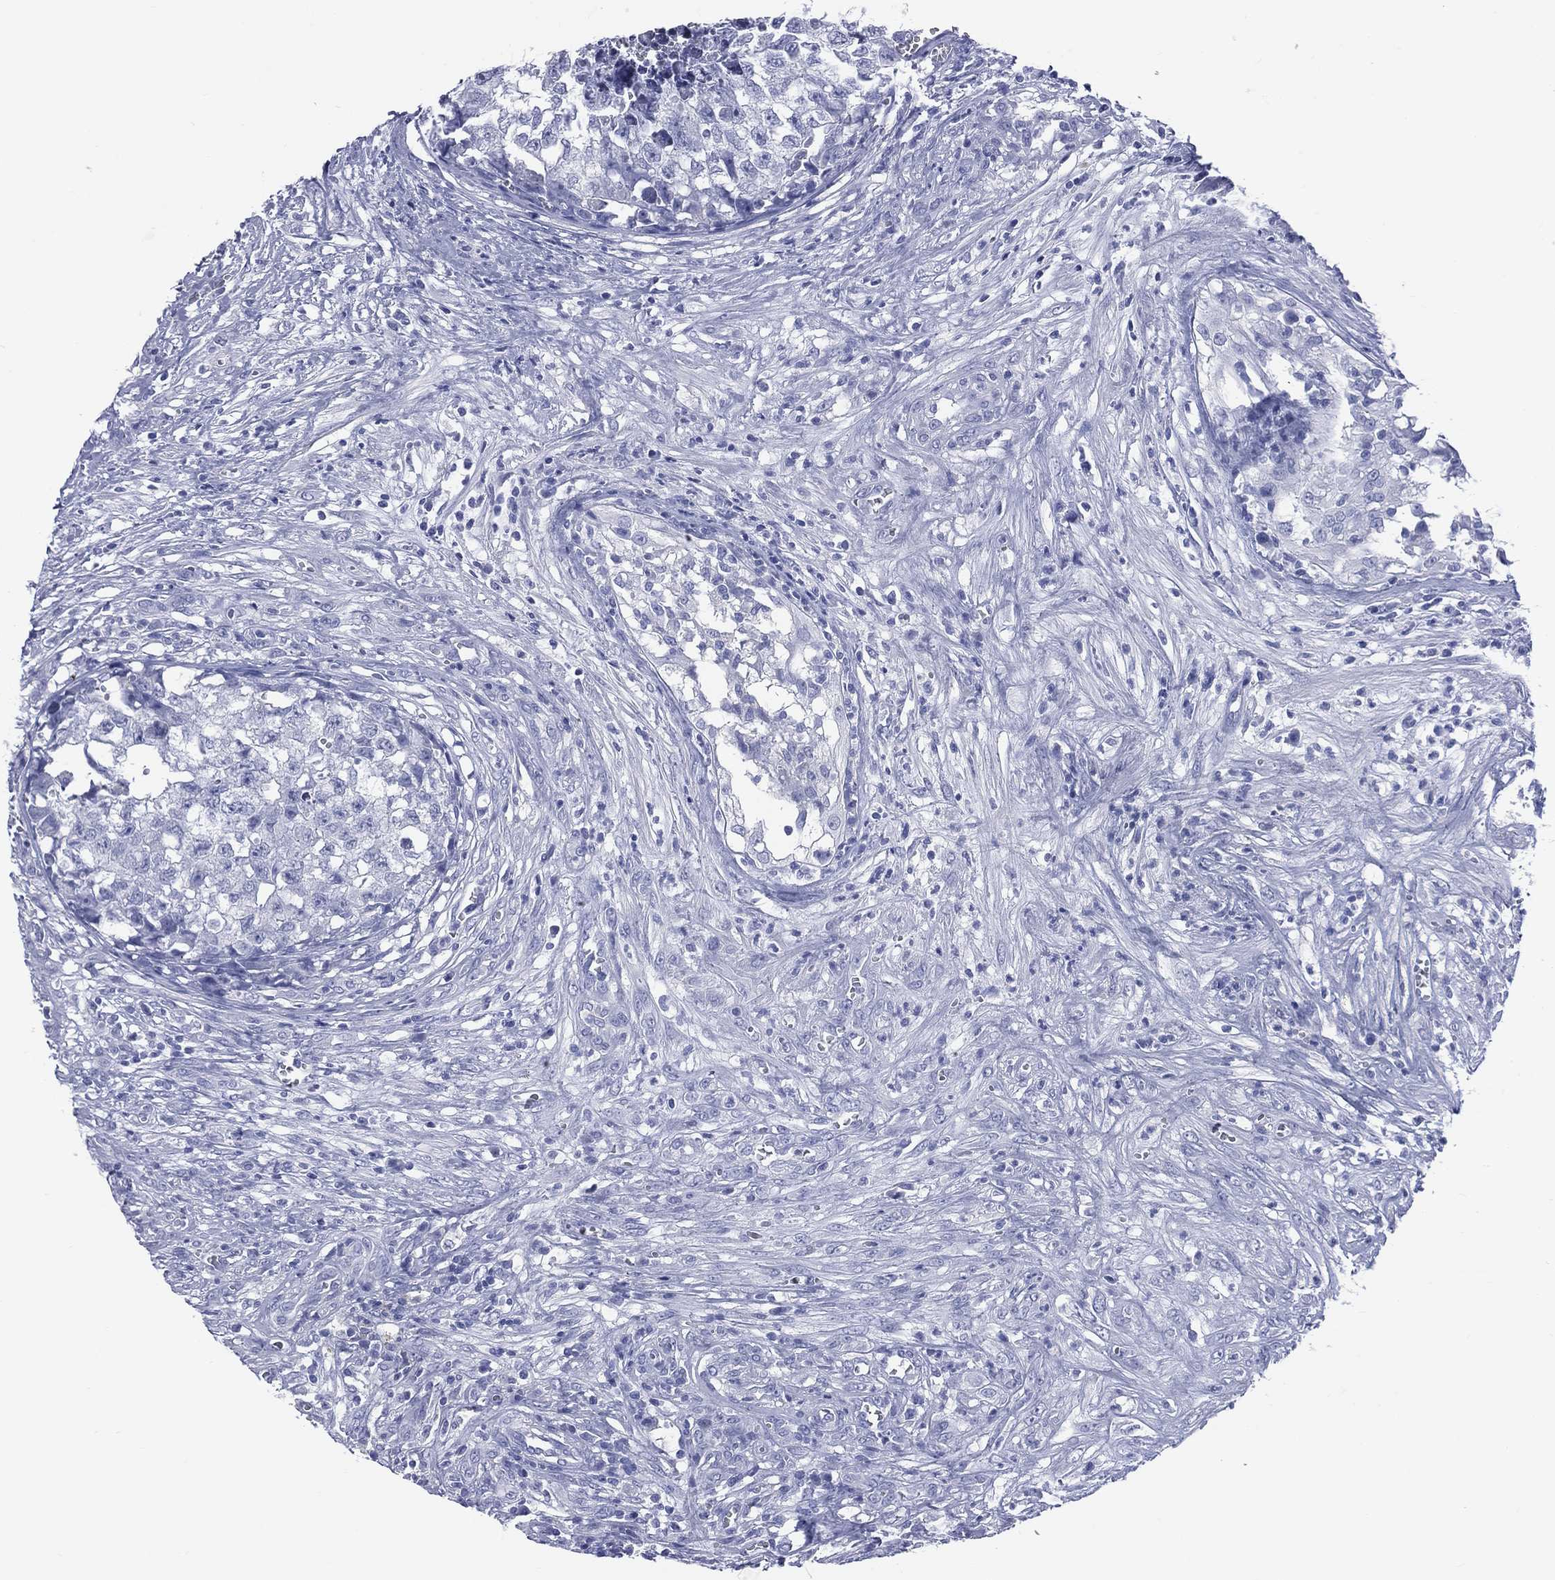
{"staining": {"intensity": "negative", "quantity": "none", "location": "none"}, "tissue": "testis cancer", "cell_type": "Tumor cells", "image_type": "cancer", "snomed": [{"axis": "morphology", "description": "Seminoma, NOS"}, {"axis": "morphology", "description": "Carcinoma, Embryonal, NOS"}, {"axis": "topography", "description": "Testis"}], "caption": "This is a histopathology image of IHC staining of testis cancer (embryonal carcinoma), which shows no expression in tumor cells.", "gene": "CYLC1", "patient": {"sex": "male", "age": 22}}